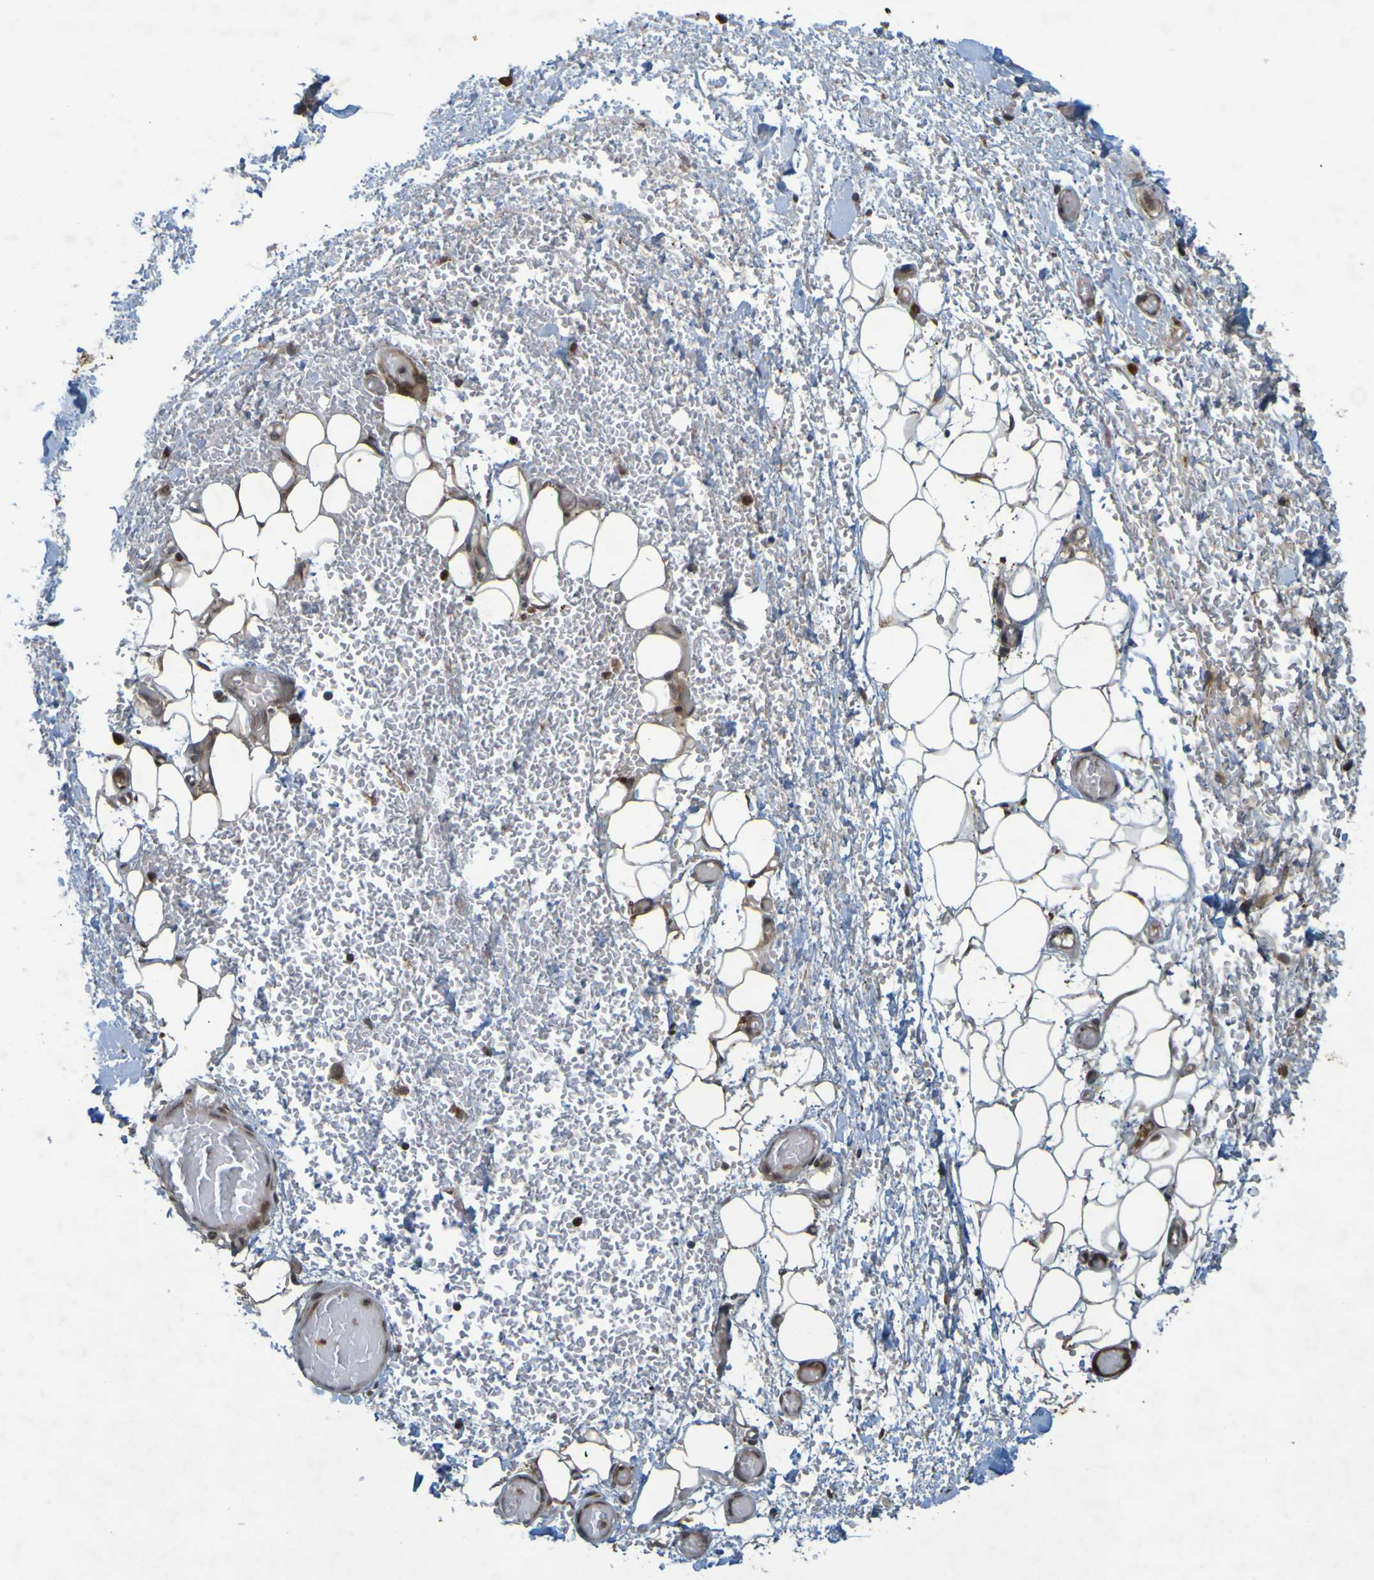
{"staining": {"intensity": "negative", "quantity": "none", "location": "none"}, "tissue": "adipose tissue", "cell_type": "Adipocytes", "image_type": "normal", "snomed": [{"axis": "morphology", "description": "Normal tissue, NOS"}, {"axis": "morphology", "description": "Adenocarcinoma, NOS"}, {"axis": "topography", "description": "Esophagus"}], "caption": "Adipose tissue was stained to show a protein in brown. There is no significant staining in adipocytes. (Brightfield microscopy of DAB IHC at high magnification).", "gene": "GUCY1A1", "patient": {"sex": "male", "age": 62}}